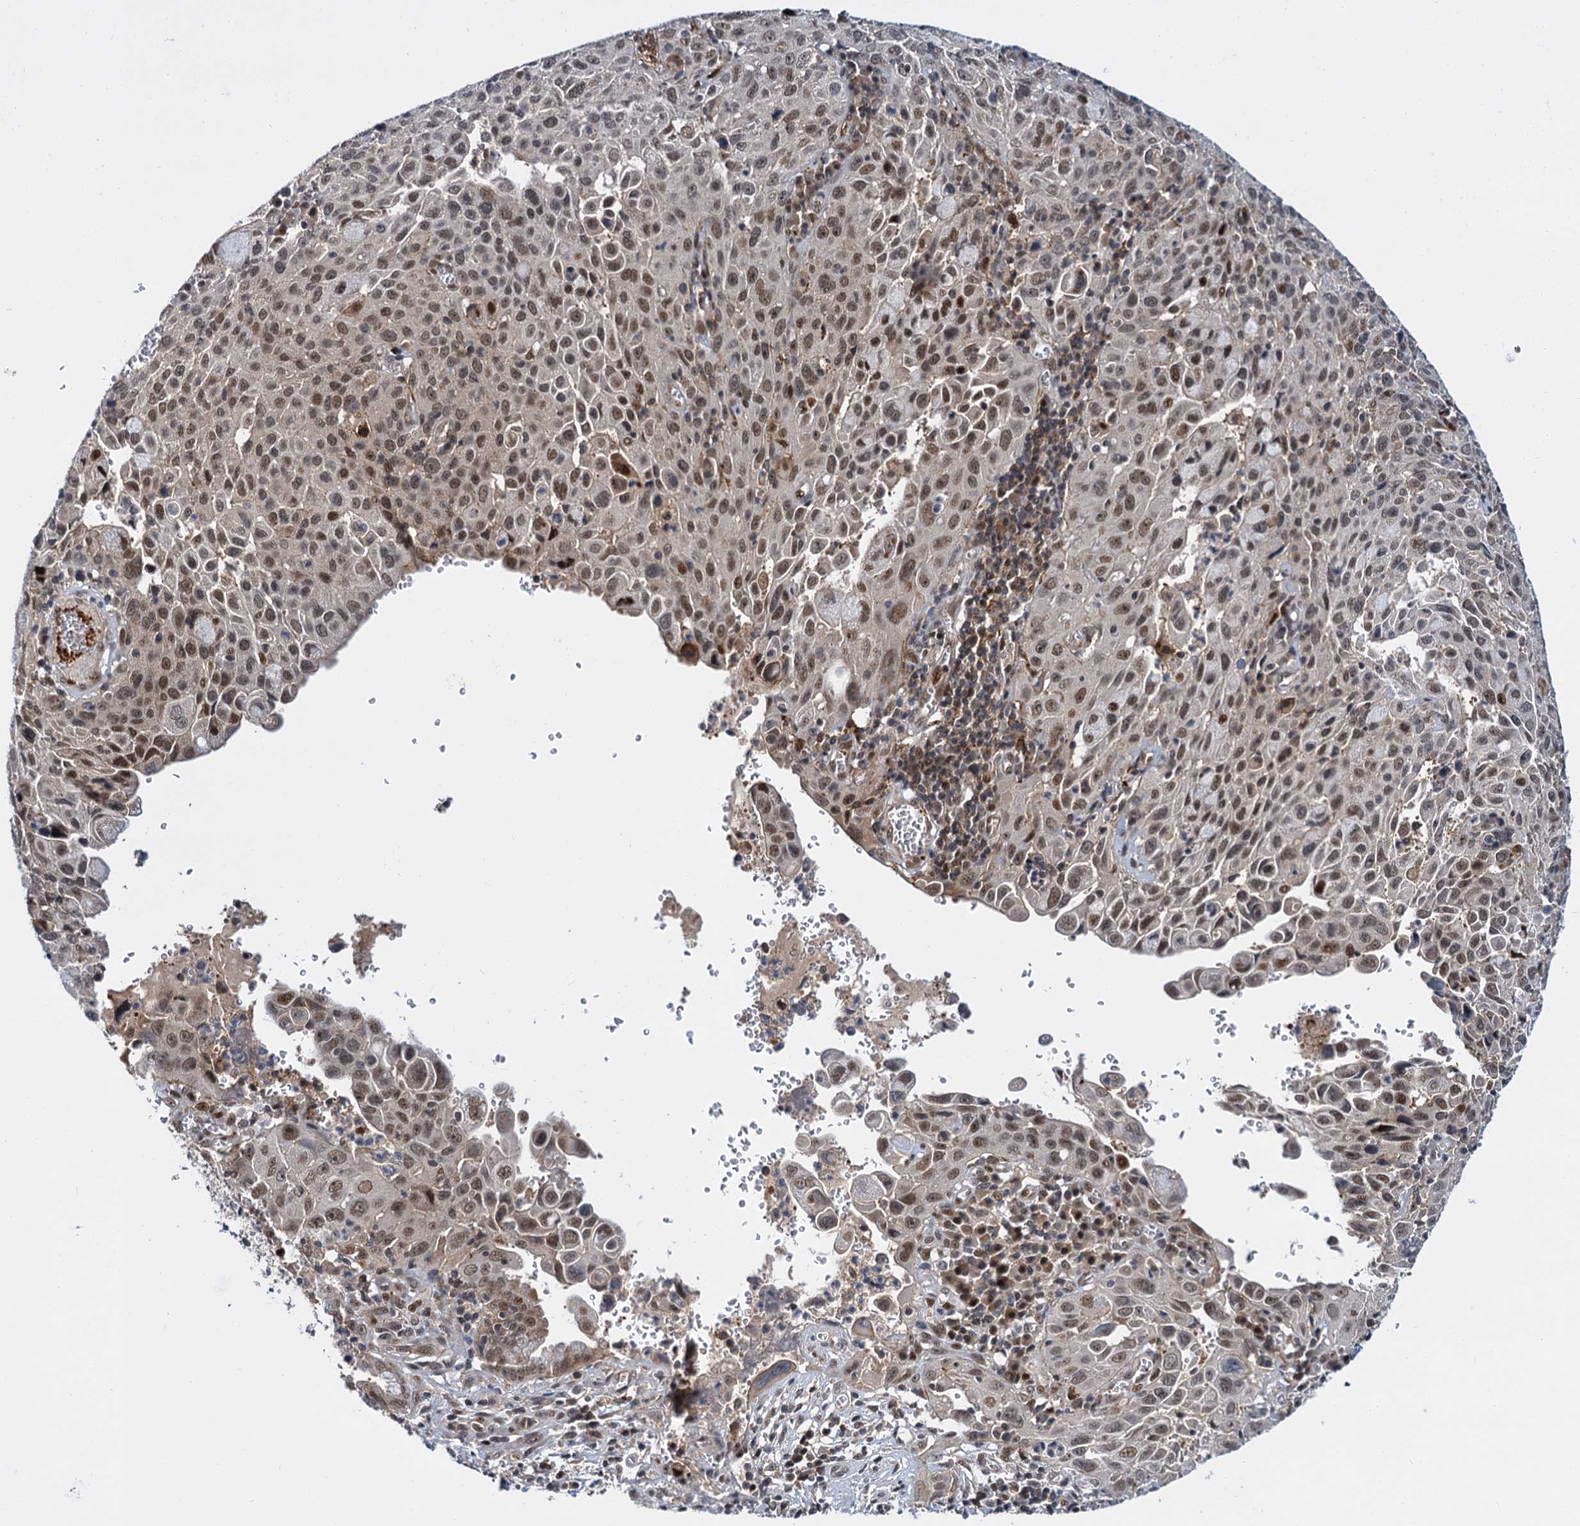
{"staining": {"intensity": "moderate", "quantity": ">75%", "location": "nuclear"}, "tissue": "cervical cancer", "cell_type": "Tumor cells", "image_type": "cancer", "snomed": [{"axis": "morphology", "description": "Squamous cell carcinoma, NOS"}, {"axis": "topography", "description": "Cervix"}], "caption": "Cervical squamous cell carcinoma was stained to show a protein in brown. There is medium levels of moderate nuclear expression in about >75% of tumor cells. (IHC, brightfield microscopy, high magnification).", "gene": "MBD6", "patient": {"sex": "female", "age": 42}}